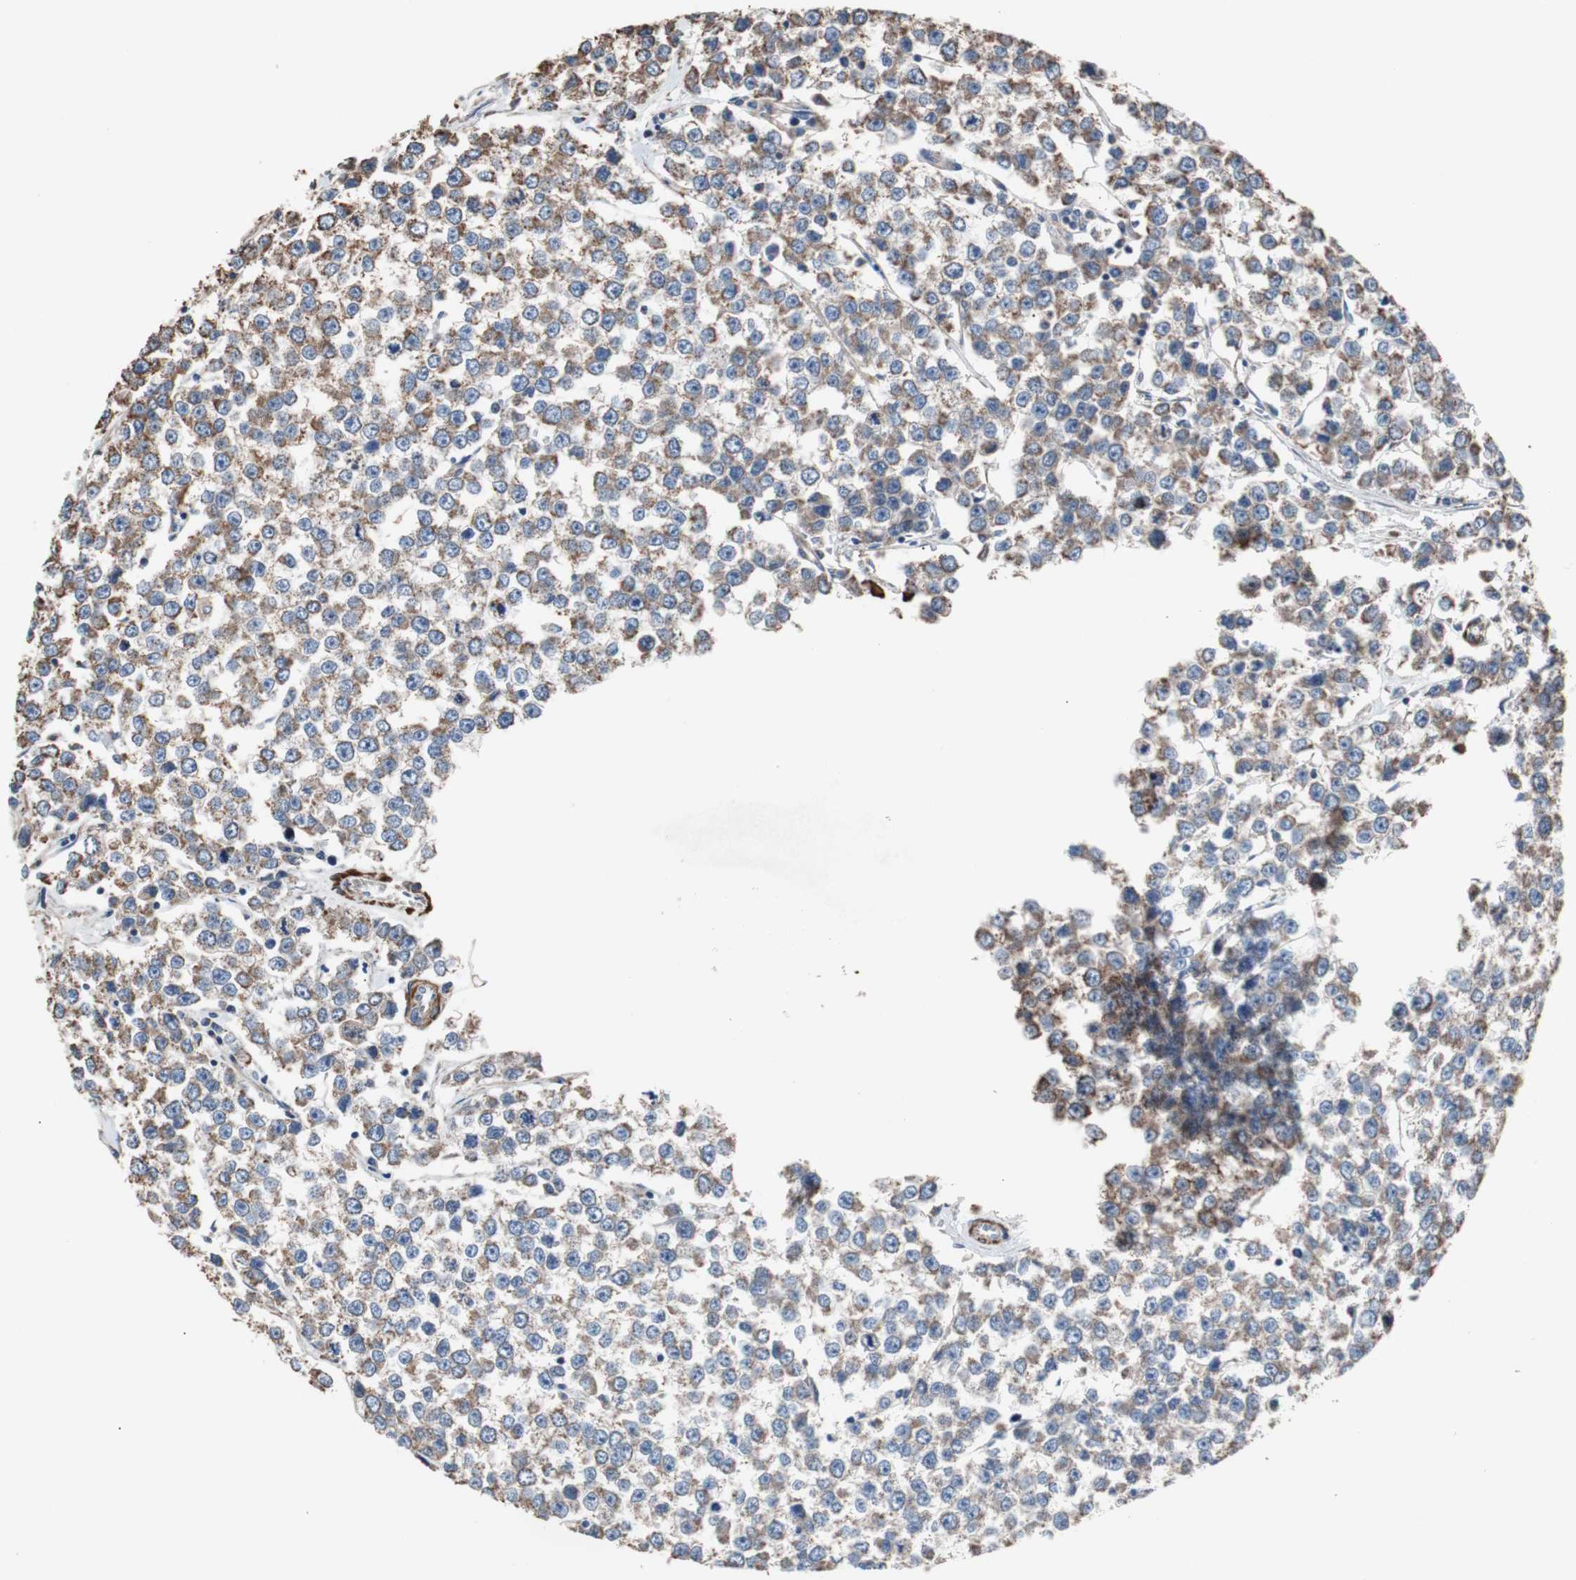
{"staining": {"intensity": "moderate", "quantity": ">75%", "location": "cytoplasmic/membranous"}, "tissue": "testis cancer", "cell_type": "Tumor cells", "image_type": "cancer", "snomed": [{"axis": "morphology", "description": "Seminoma, NOS"}, {"axis": "morphology", "description": "Carcinoma, Embryonal, NOS"}, {"axis": "topography", "description": "Testis"}], "caption": "Testis cancer (embryonal carcinoma) stained for a protein shows moderate cytoplasmic/membranous positivity in tumor cells.", "gene": "PITRM1", "patient": {"sex": "male", "age": 52}}